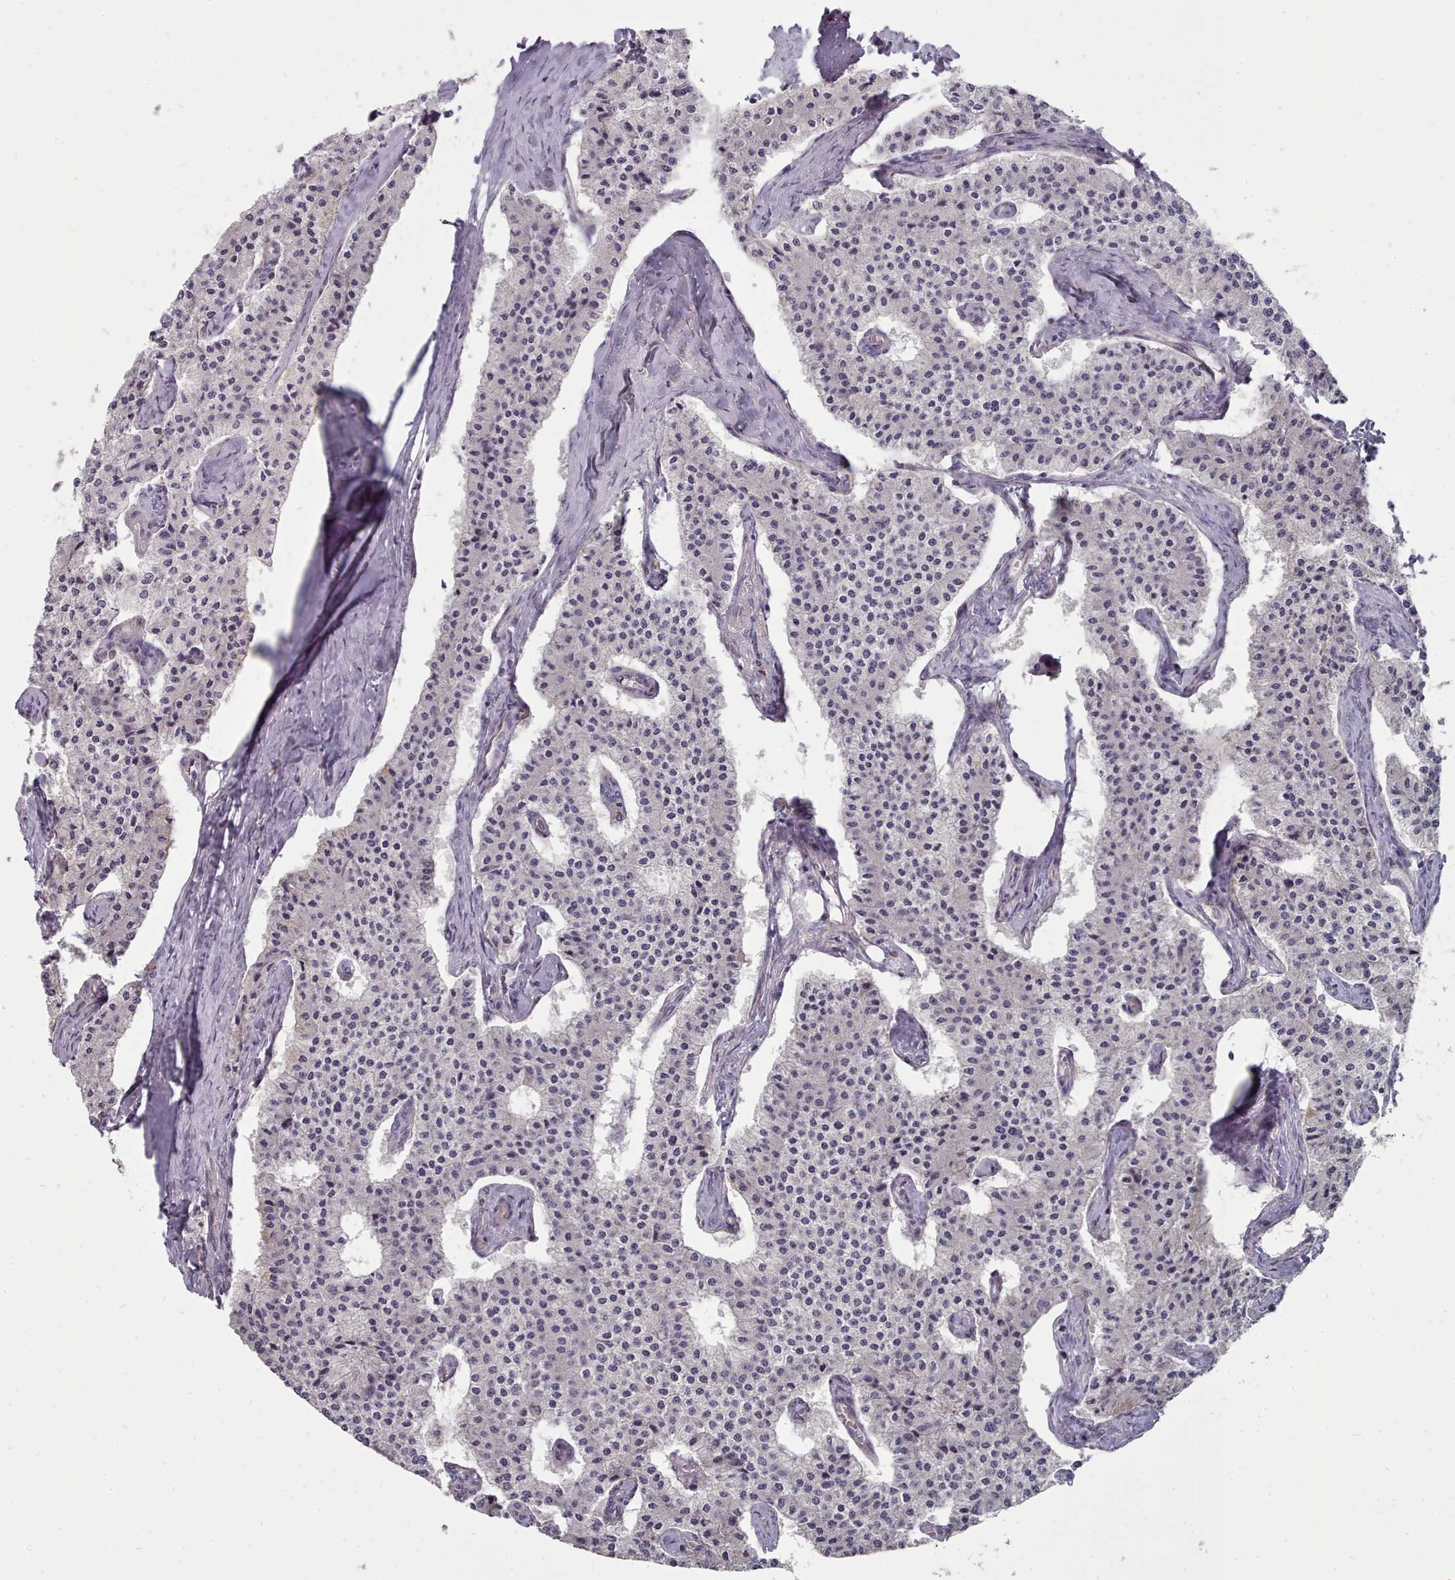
{"staining": {"intensity": "negative", "quantity": "none", "location": "none"}, "tissue": "carcinoid", "cell_type": "Tumor cells", "image_type": "cancer", "snomed": [{"axis": "morphology", "description": "Carcinoid, malignant, NOS"}, {"axis": "topography", "description": "Colon"}], "caption": "The photomicrograph demonstrates no significant staining in tumor cells of malignant carcinoid.", "gene": "GINS1", "patient": {"sex": "female", "age": 52}}